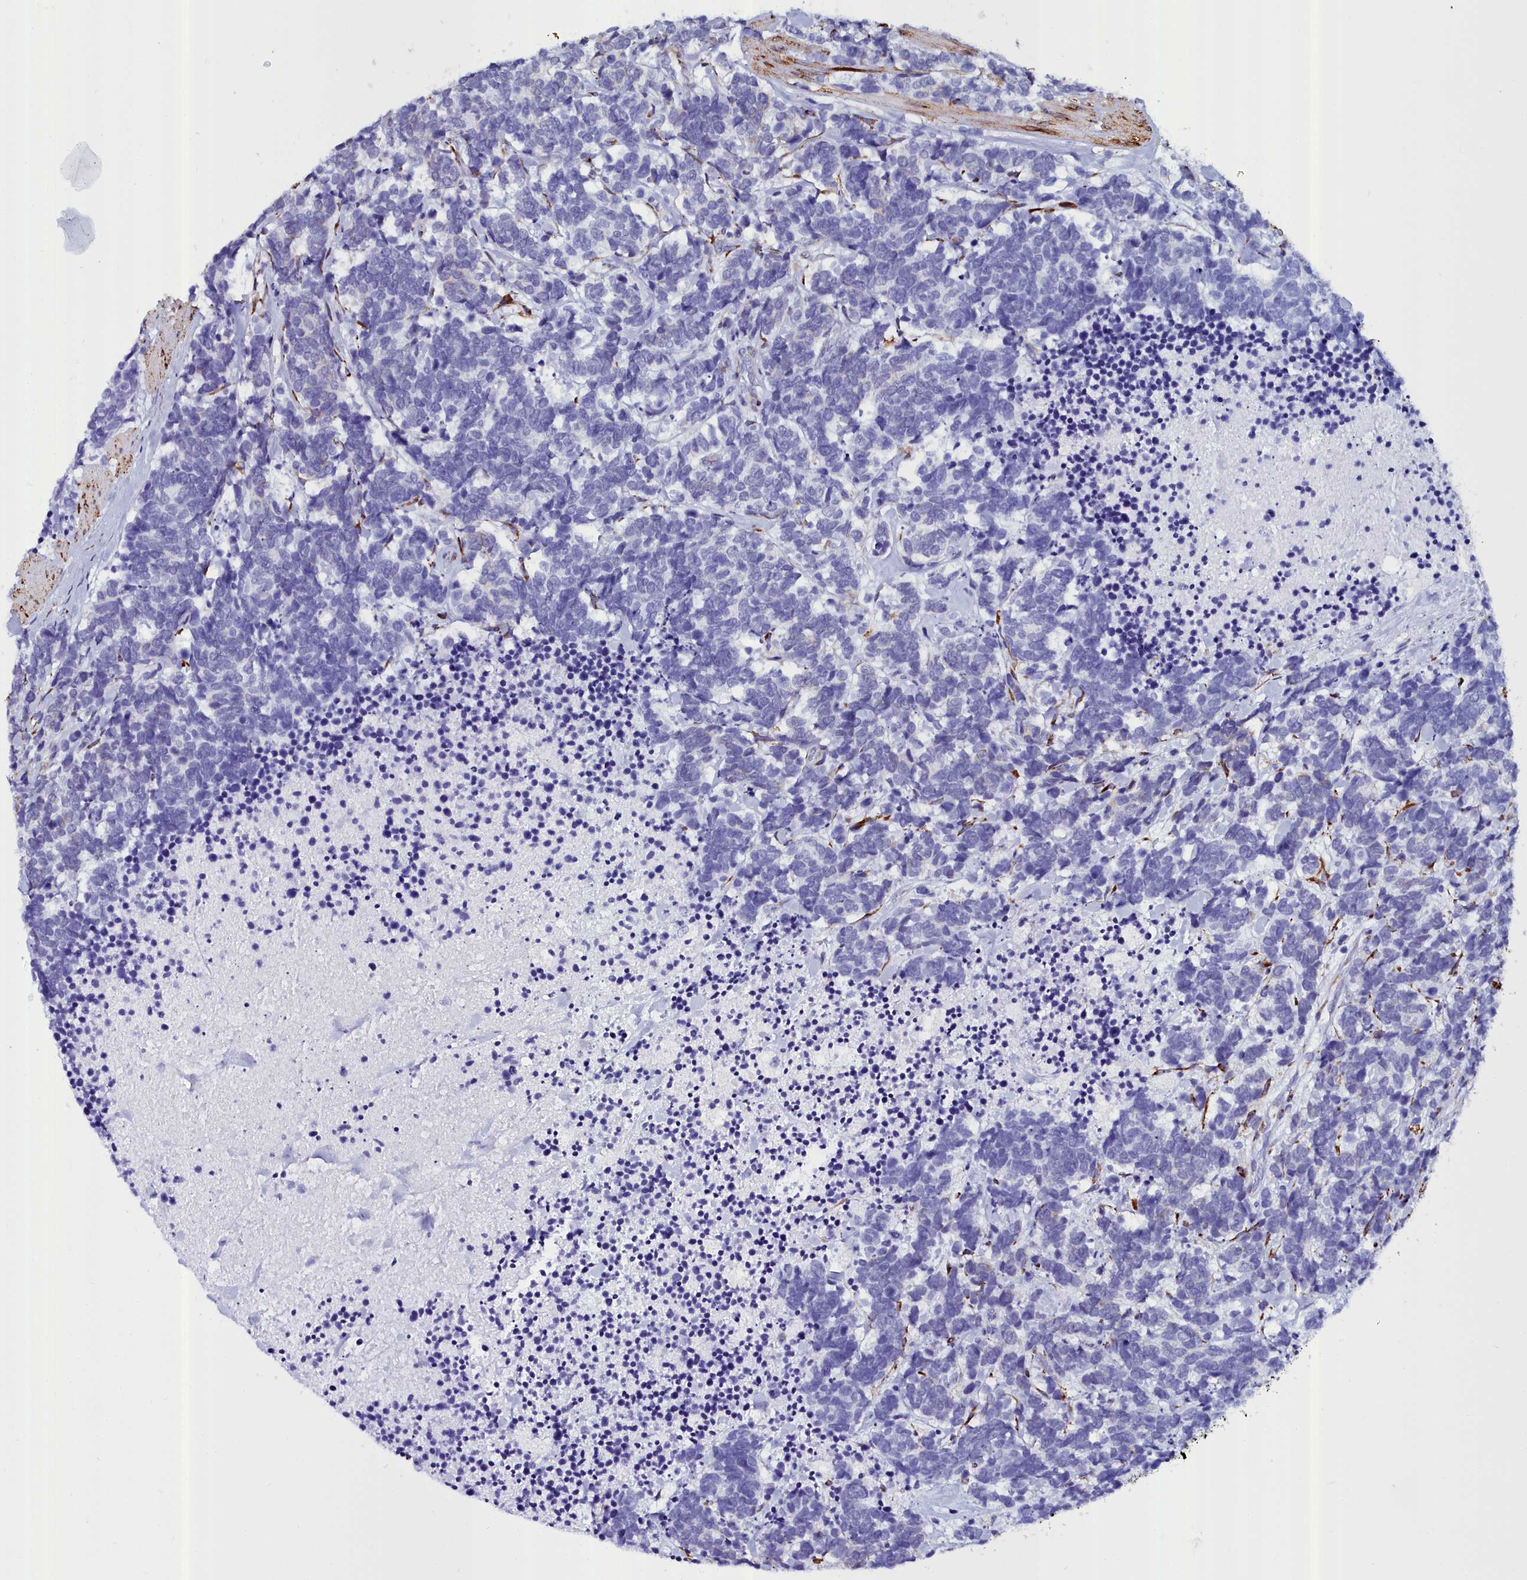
{"staining": {"intensity": "negative", "quantity": "none", "location": "none"}, "tissue": "carcinoid", "cell_type": "Tumor cells", "image_type": "cancer", "snomed": [{"axis": "morphology", "description": "Carcinoma, NOS"}, {"axis": "morphology", "description": "Carcinoid, malignant, NOS"}, {"axis": "topography", "description": "Prostate"}], "caption": "Histopathology image shows no protein positivity in tumor cells of carcinoid tissue.", "gene": "TXNDC5", "patient": {"sex": "male", "age": 57}}